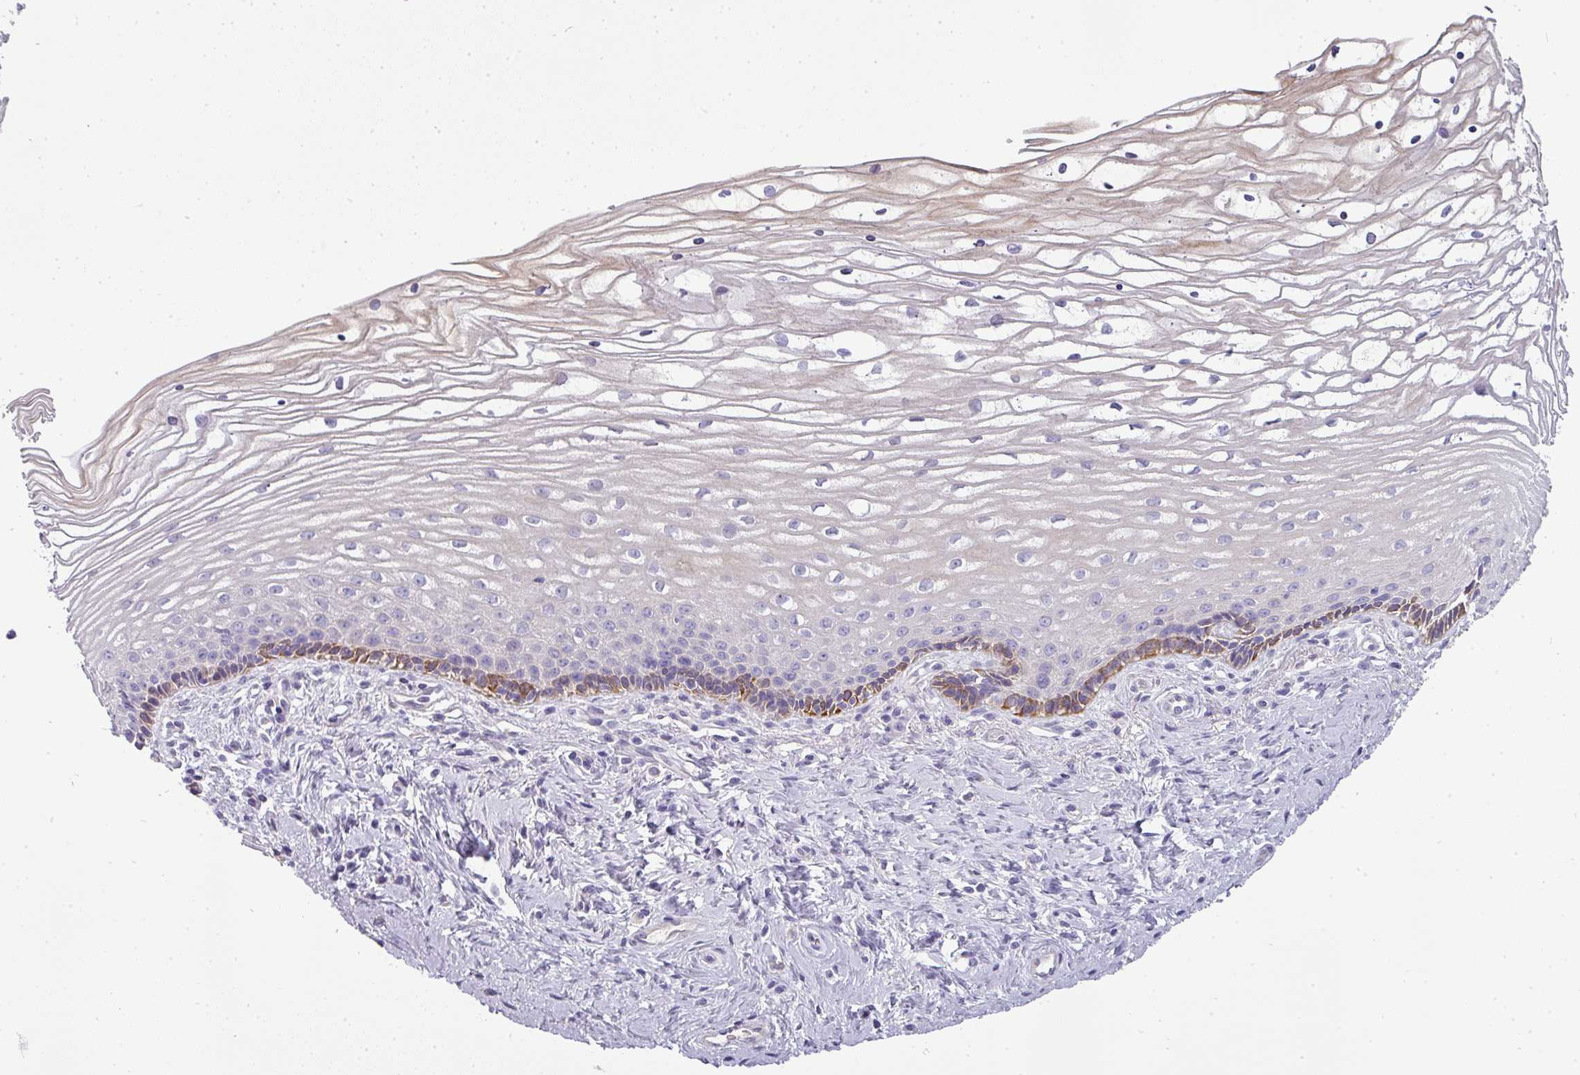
{"staining": {"intensity": "strong", "quantity": ">75%", "location": "cytoplasmic/membranous"}, "tissue": "cervix", "cell_type": "Glandular cells", "image_type": "normal", "snomed": [{"axis": "morphology", "description": "Normal tissue, NOS"}, {"axis": "topography", "description": "Cervix"}], "caption": "High-power microscopy captured an IHC image of unremarkable cervix, revealing strong cytoplasmic/membranous positivity in approximately >75% of glandular cells.", "gene": "ASXL3", "patient": {"sex": "female", "age": 47}}